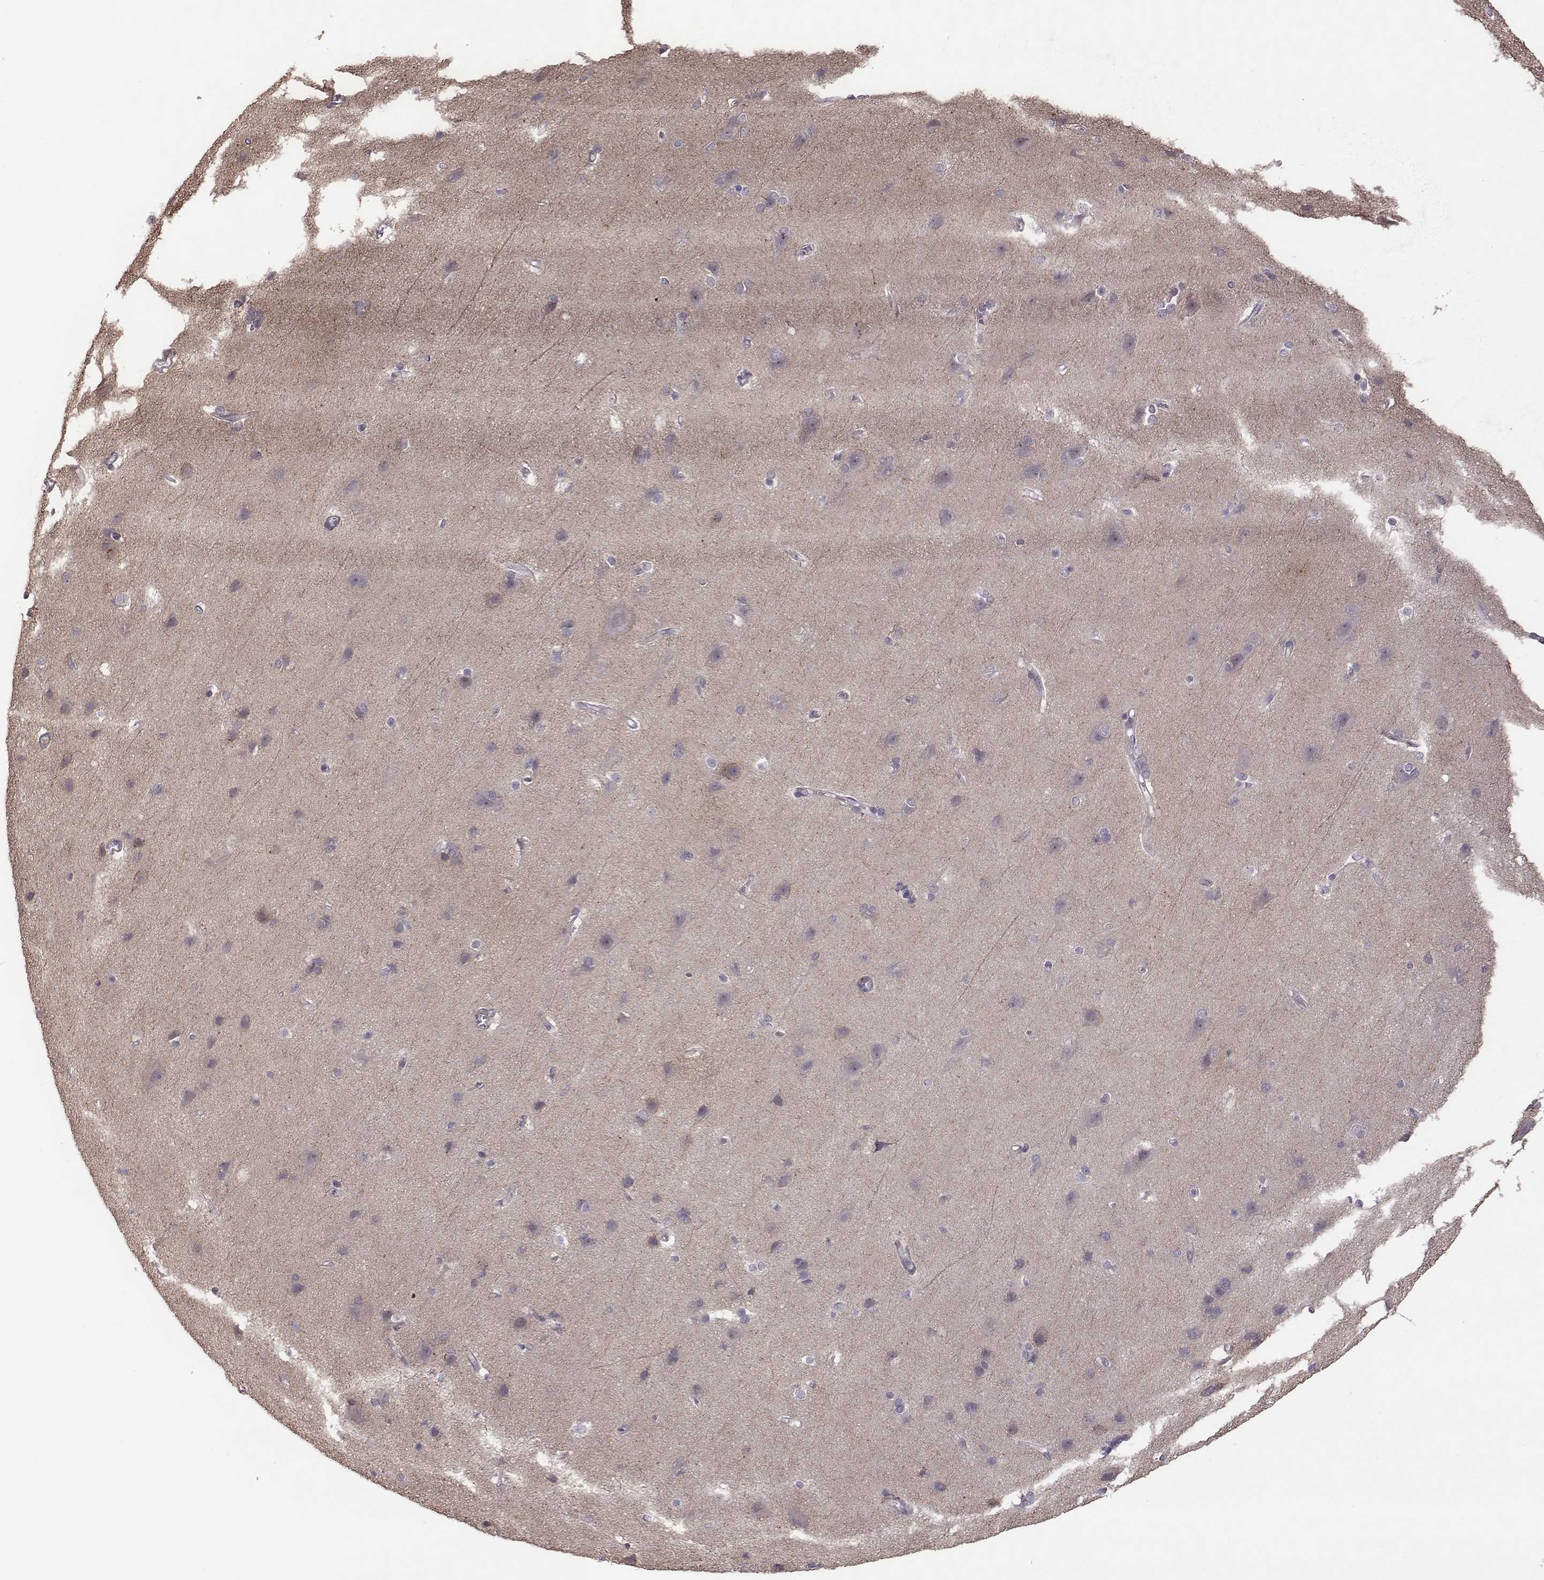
{"staining": {"intensity": "negative", "quantity": "none", "location": "none"}, "tissue": "cerebral cortex", "cell_type": "Endothelial cells", "image_type": "normal", "snomed": [{"axis": "morphology", "description": "Normal tissue, NOS"}, {"axis": "topography", "description": "Cerebral cortex"}], "caption": "DAB (3,3'-diaminobenzidine) immunohistochemical staining of benign cerebral cortex shows no significant positivity in endothelial cells.", "gene": "BICDL1", "patient": {"sex": "male", "age": 37}}